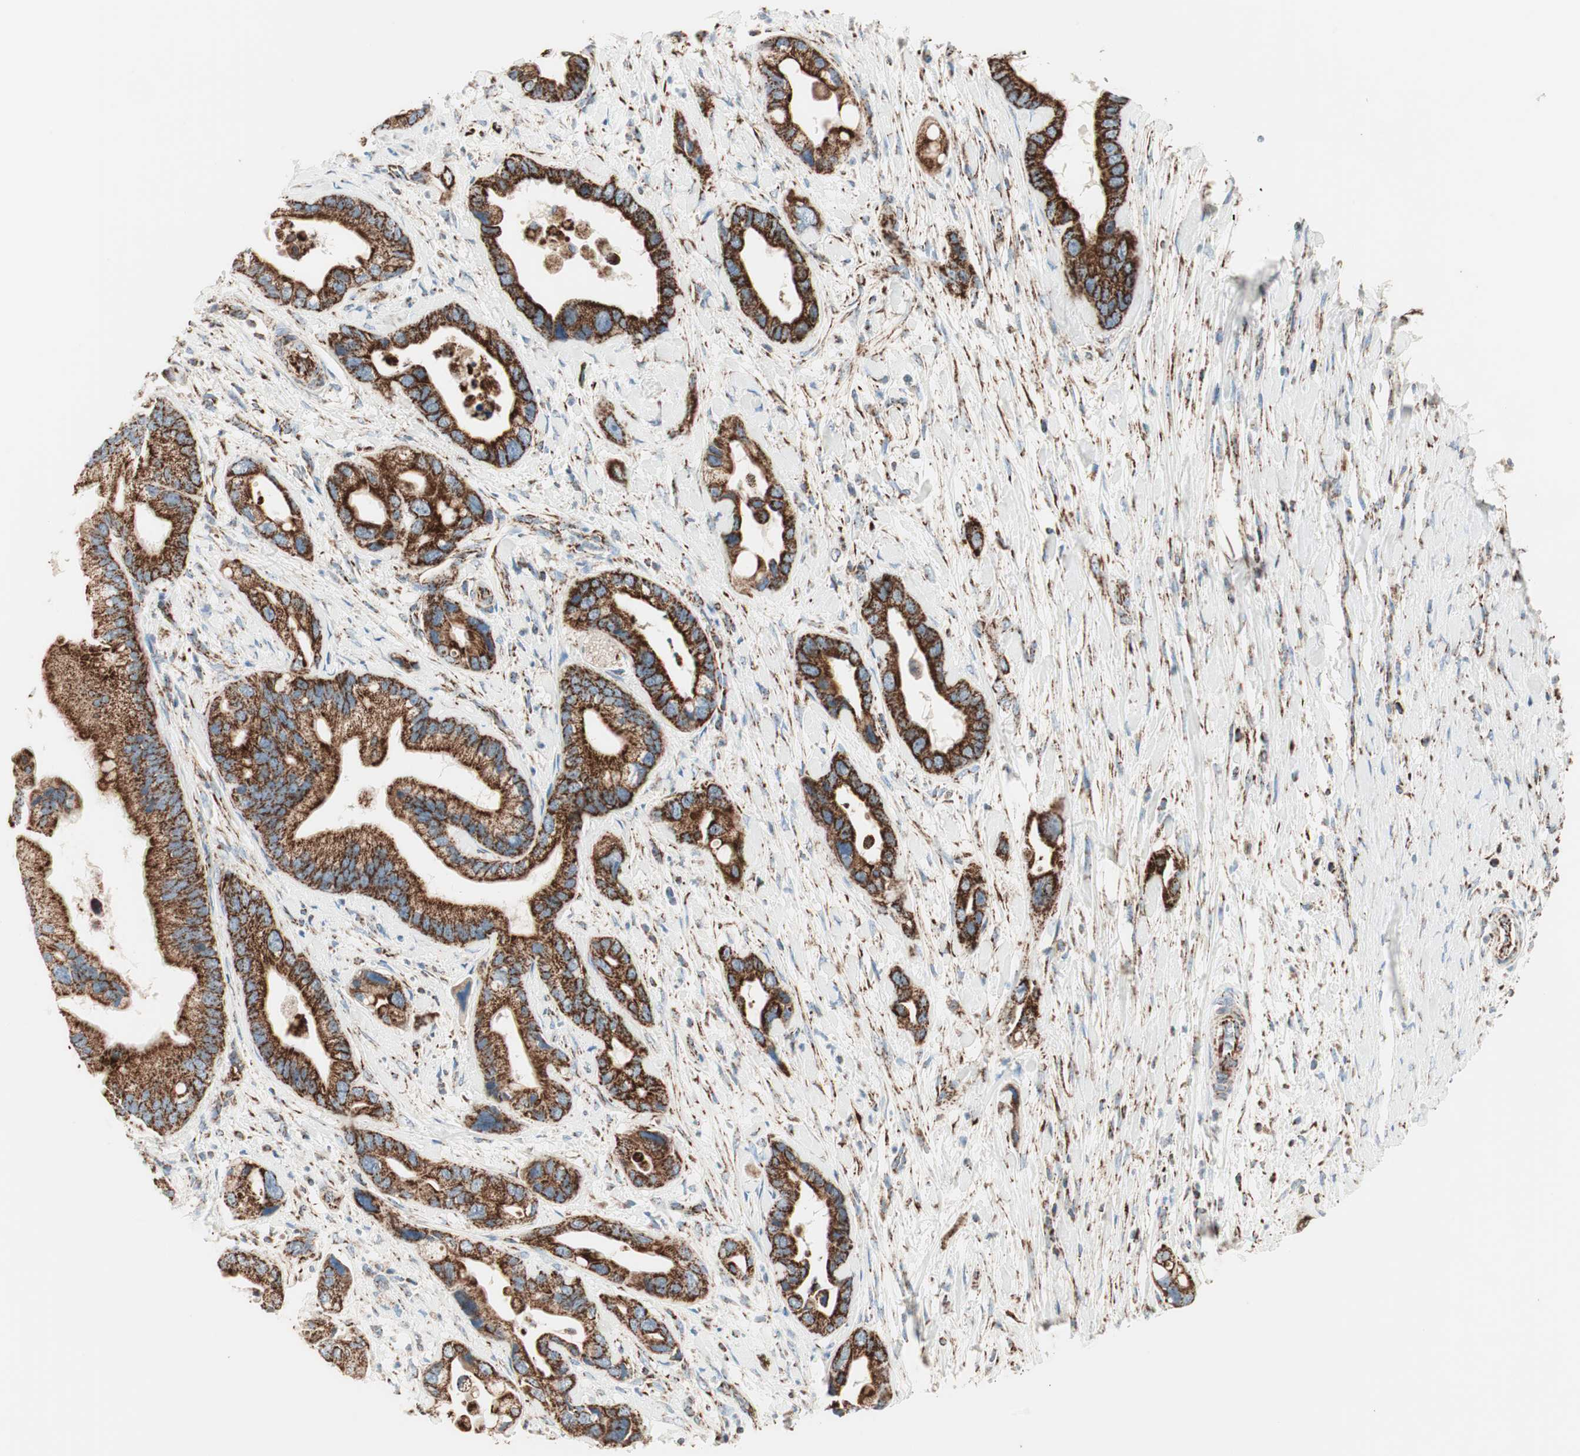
{"staining": {"intensity": "strong", "quantity": ">75%", "location": "cytoplasmic/membranous"}, "tissue": "pancreatic cancer", "cell_type": "Tumor cells", "image_type": "cancer", "snomed": [{"axis": "morphology", "description": "Adenocarcinoma, NOS"}, {"axis": "topography", "description": "Pancreas"}], "caption": "Pancreatic cancer (adenocarcinoma) stained for a protein displays strong cytoplasmic/membranous positivity in tumor cells.", "gene": "TOMM20", "patient": {"sex": "female", "age": 77}}